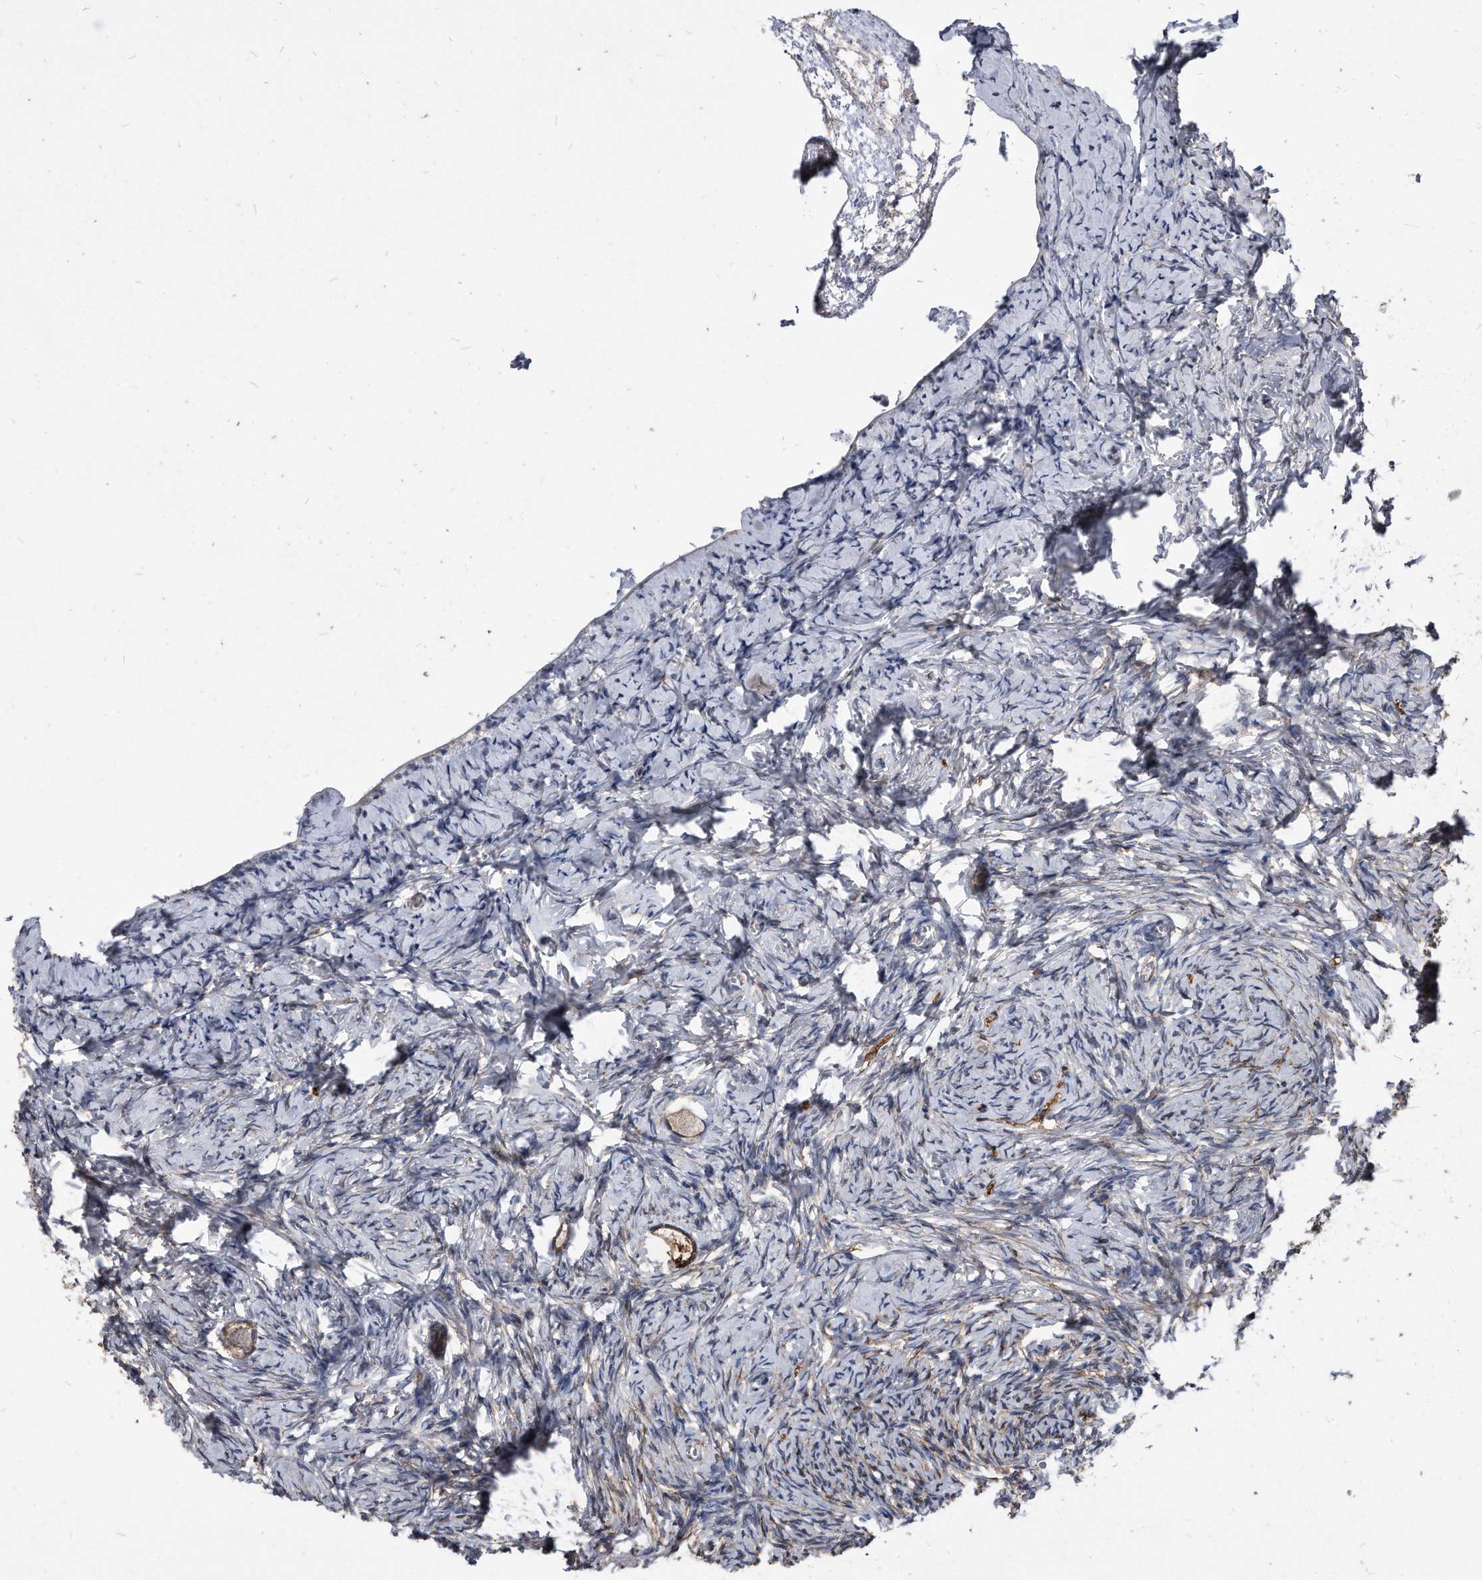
{"staining": {"intensity": "moderate", "quantity": "<25%", "location": "cytoplasmic/membranous"}, "tissue": "ovary", "cell_type": "Follicle cells", "image_type": "normal", "snomed": [{"axis": "morphology", "description": "Normal tissue, NOS"}, {"axis": "topography", "description": "Ovary"}], "caption": "IHC of normal human ovary shows low levels of moderate cytoplasmic/membranous expression in about <25% of follicle cells. The staining was performed using DAB (3,3'-diaminobenzidine) to visualize the protein expression in brown, while the nuclei were stained in blue with hematoxylin (Magnification: 20x).", "gene": "IL20RA", "patient": {"sex": "female", "age": 27}}